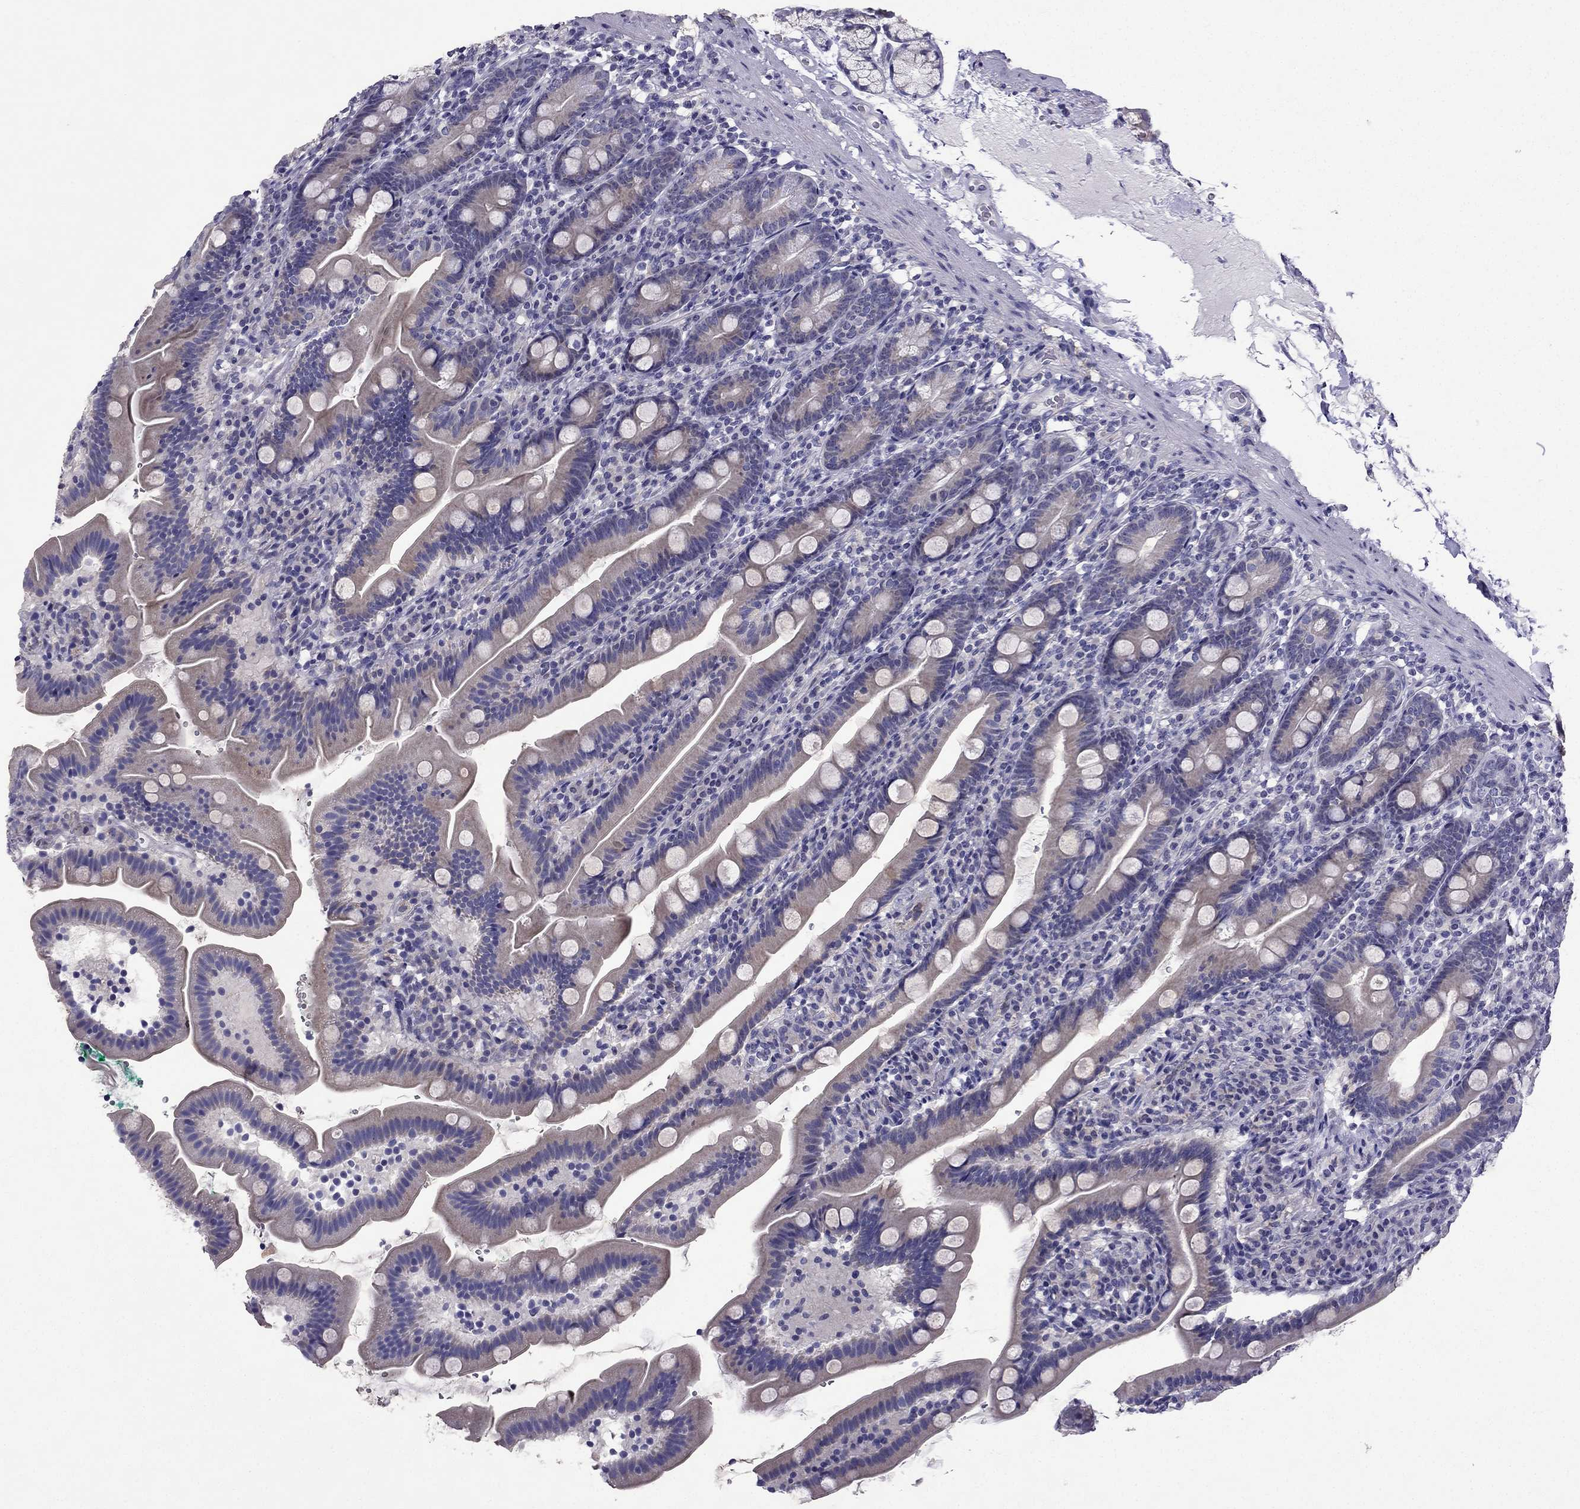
{"staining": {"intensity": "weak", "quantity": "25%-75%", "location": "cytoplasmic/membranous"}, "tissue": "duodenum", "cell_type": "Glandular cells", "image_type": "normal", "snomed": [{"axis": "morphology", "description": "Normal tissue, NOS"}, {"axis": "topography", "description": "Duodenum"}], "caption": "This histopathology image exhibits IHC staining of benign human duodenum, with low weak cytoplasmic/membranous staining in about 25%-75% of glandular cells.", "gene": "SLC6A2", "patient": {"sex": "female", "age": 67}}